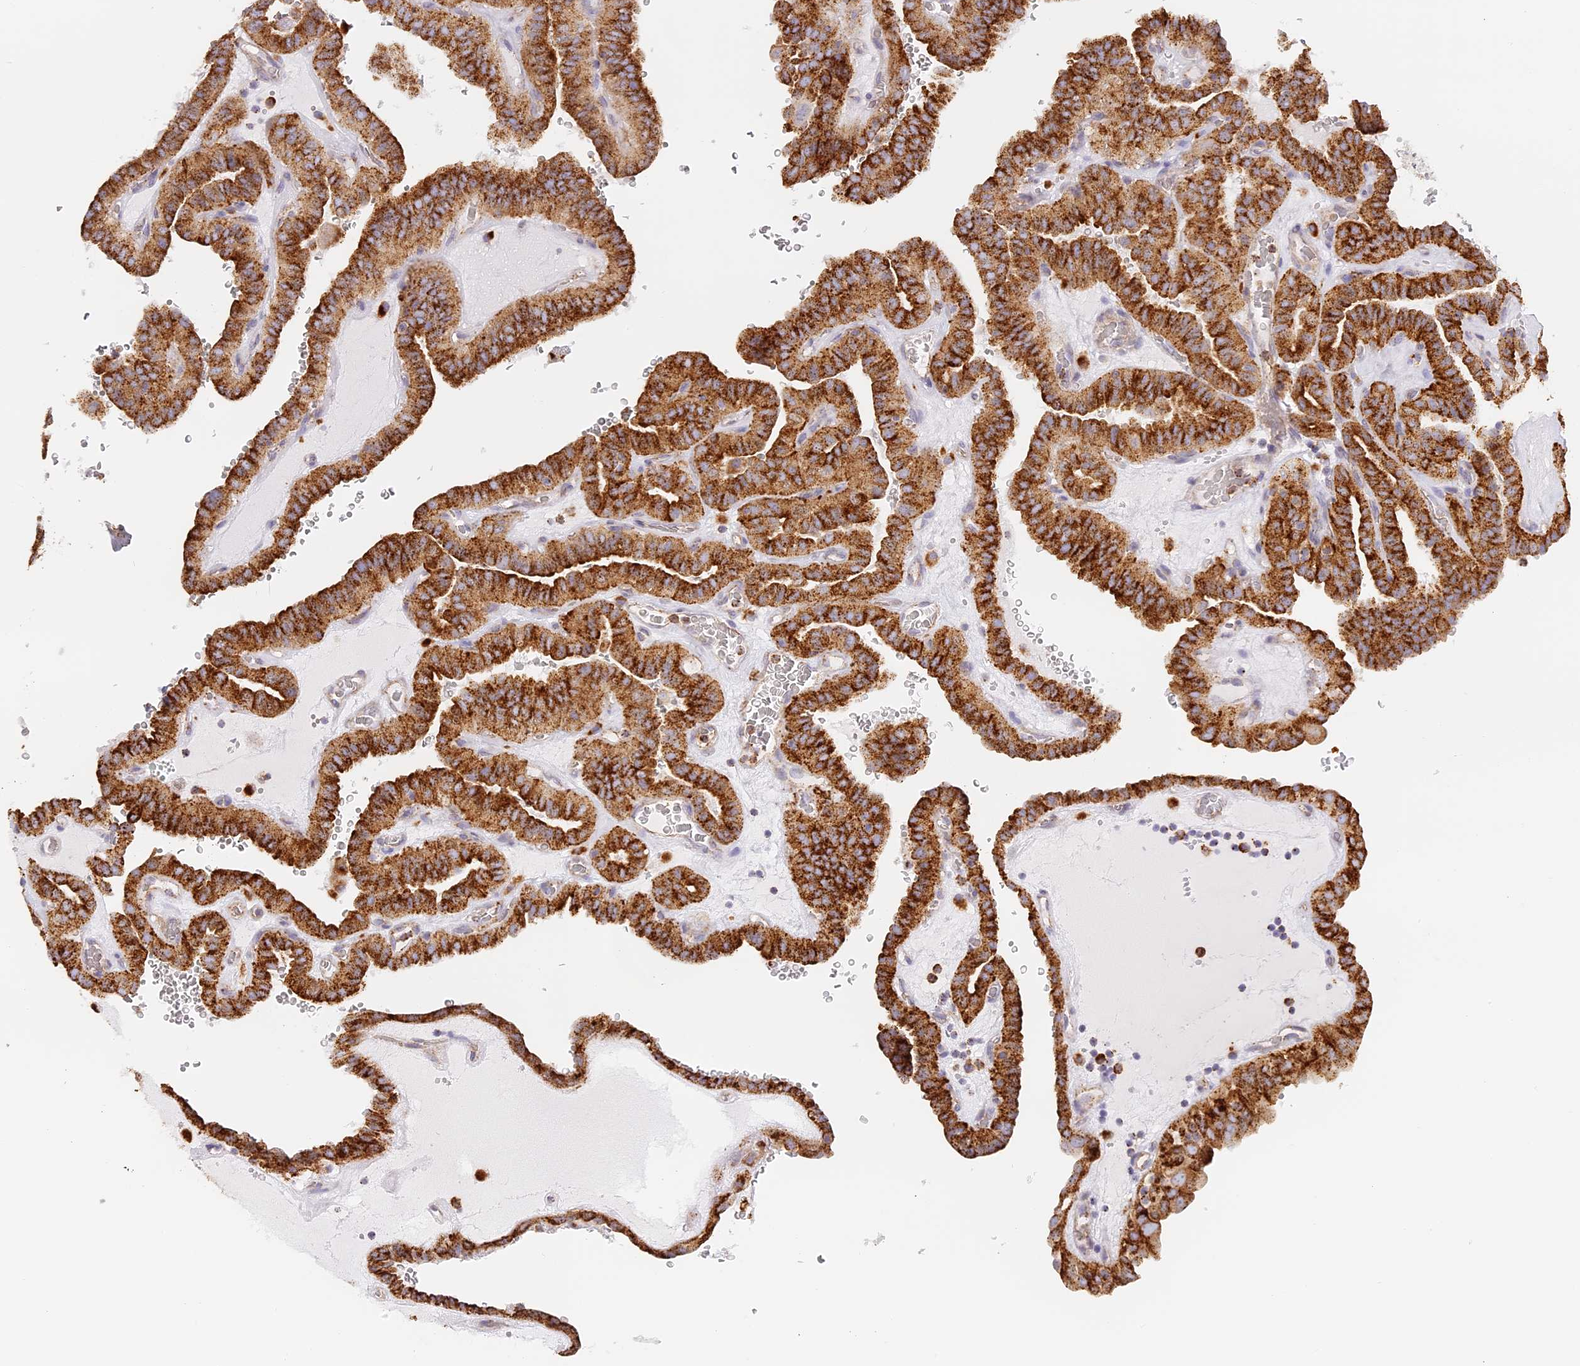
{"staining": {"intensity": "strong", "quantity": ">75%", "location": "cytoplasmic/membranous"}, "tissue": "thyroid cancer", "cell_type": "Tumor cells", "image_type": "cancer", "snomed": [{"axis": "morphology", "description": "Papillary adenocarcinoma, NOS"}, {"axis": "topography", "description": "Thyroid gland"}], "caption": "Immunohistochemistry image of neoplastic tissue: human papillary adenocarcinoma (thyroid) stained using IHC reveals high levels of strong protein expression localized specifically in the cytoplasmic/membranous of tumor cells, appearing as a cytoplasmic/membranous brown color.", "gene": "LAMP2", "patient": {"sex": "male", "age": 77}}